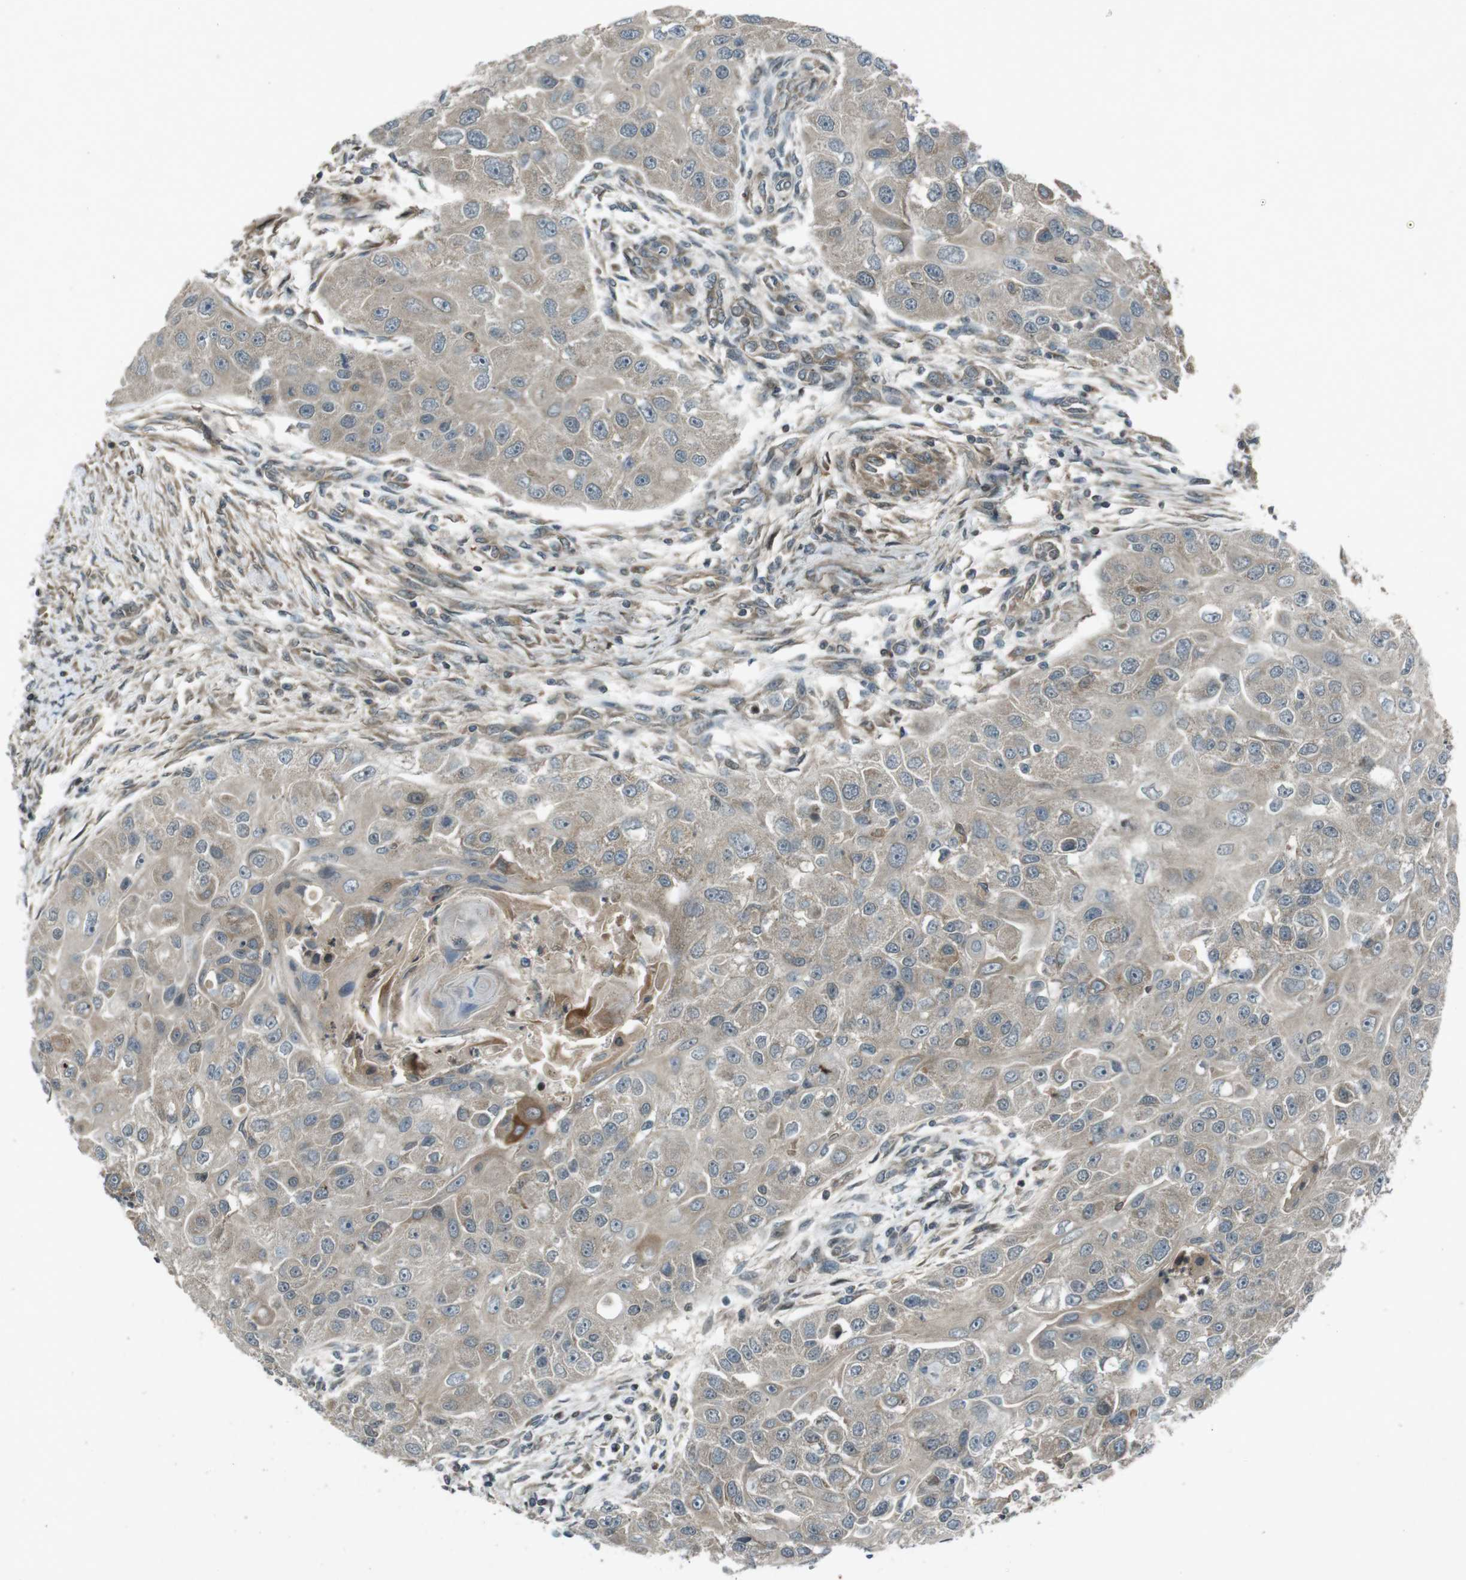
{"staining": {"intensity": "weak", "quantity": "<25%", "location": "cytoplasmic/membranous"}, "tissue": "head and neck cancer", "cell_type": "Tumor cells", "image_type": "cancer", "snomed": [{"axis": "morphology", "description": "Normal tissue, NOS"}, {"axis": "morphology", "description": "Squamous cell carcinoma, NOS"}, {"axis": "topography", "description": "Skeletal muscle"}, {"axis": "topography", "description": "Head-Neck"}], "caption": "This is an immunohistochemistry image of head and neck squamous cell carcinoma. There is no staining in tumor cells.", "gene": "ZYX", "patient": {"sex": "male", "age": 51}}